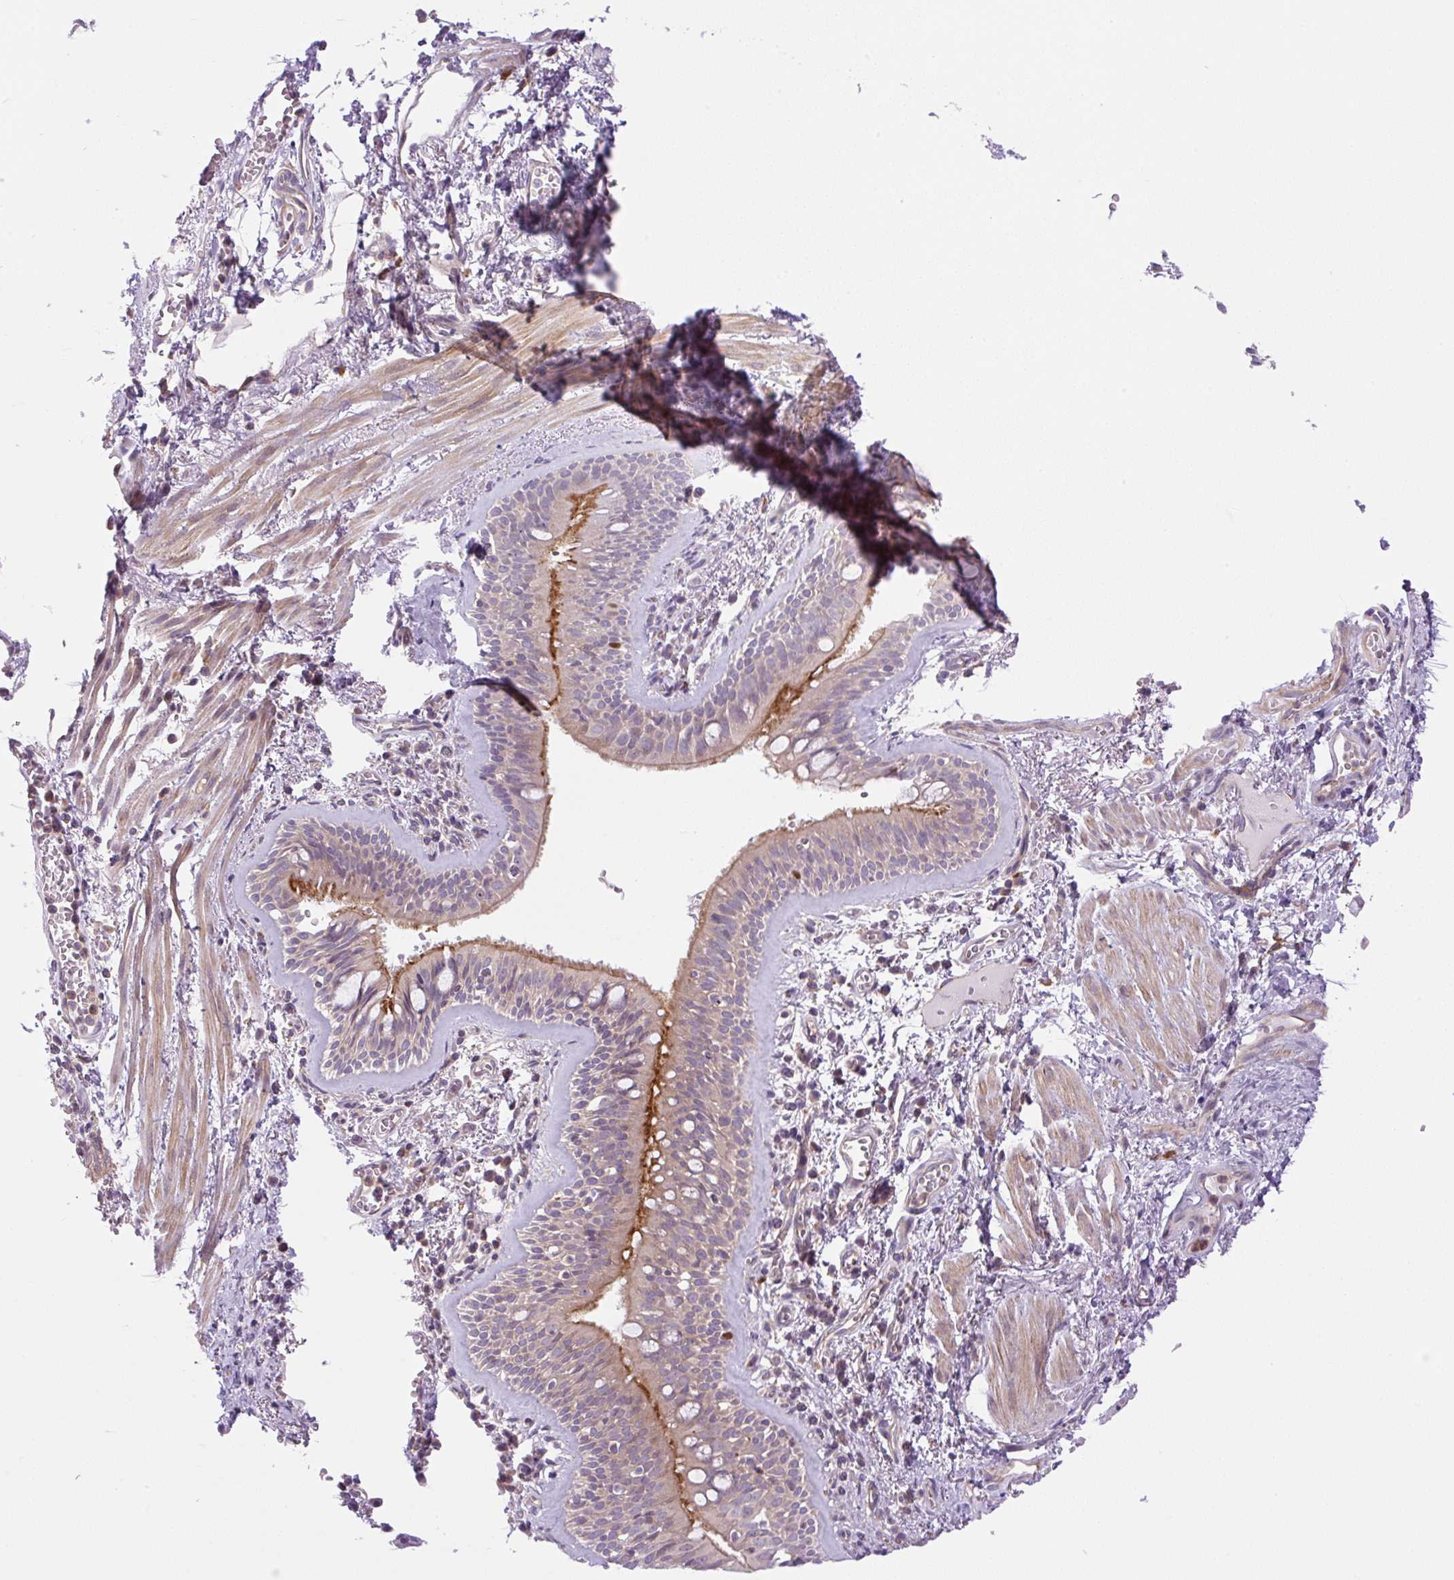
{"staining": {"intensity": "moderate", "quantity": "25%-75%", "location": "cytoplasmic/membranous"}, "tissue": "bronchus", "cell_type": "Respiratory epithelial cells", "image_type": "normal", "snomed": [{"axis": "morphology", "description": "Normal tissue, NOS"}, {"axis": "topography", "description": "Cartilage tissue"}, {"axis": "topography", "description": "Bronchus"}], "caption": "This histopathology image demonstrates immunohistochemistry staining of unremarkable human bronchus, with medium moderate cytoplasmic/membranous staining in approximately 25%-75% of respiratory epithelial cells.", "gene": "KIFC1", "patient": {"sex": "male", "age": 78}}